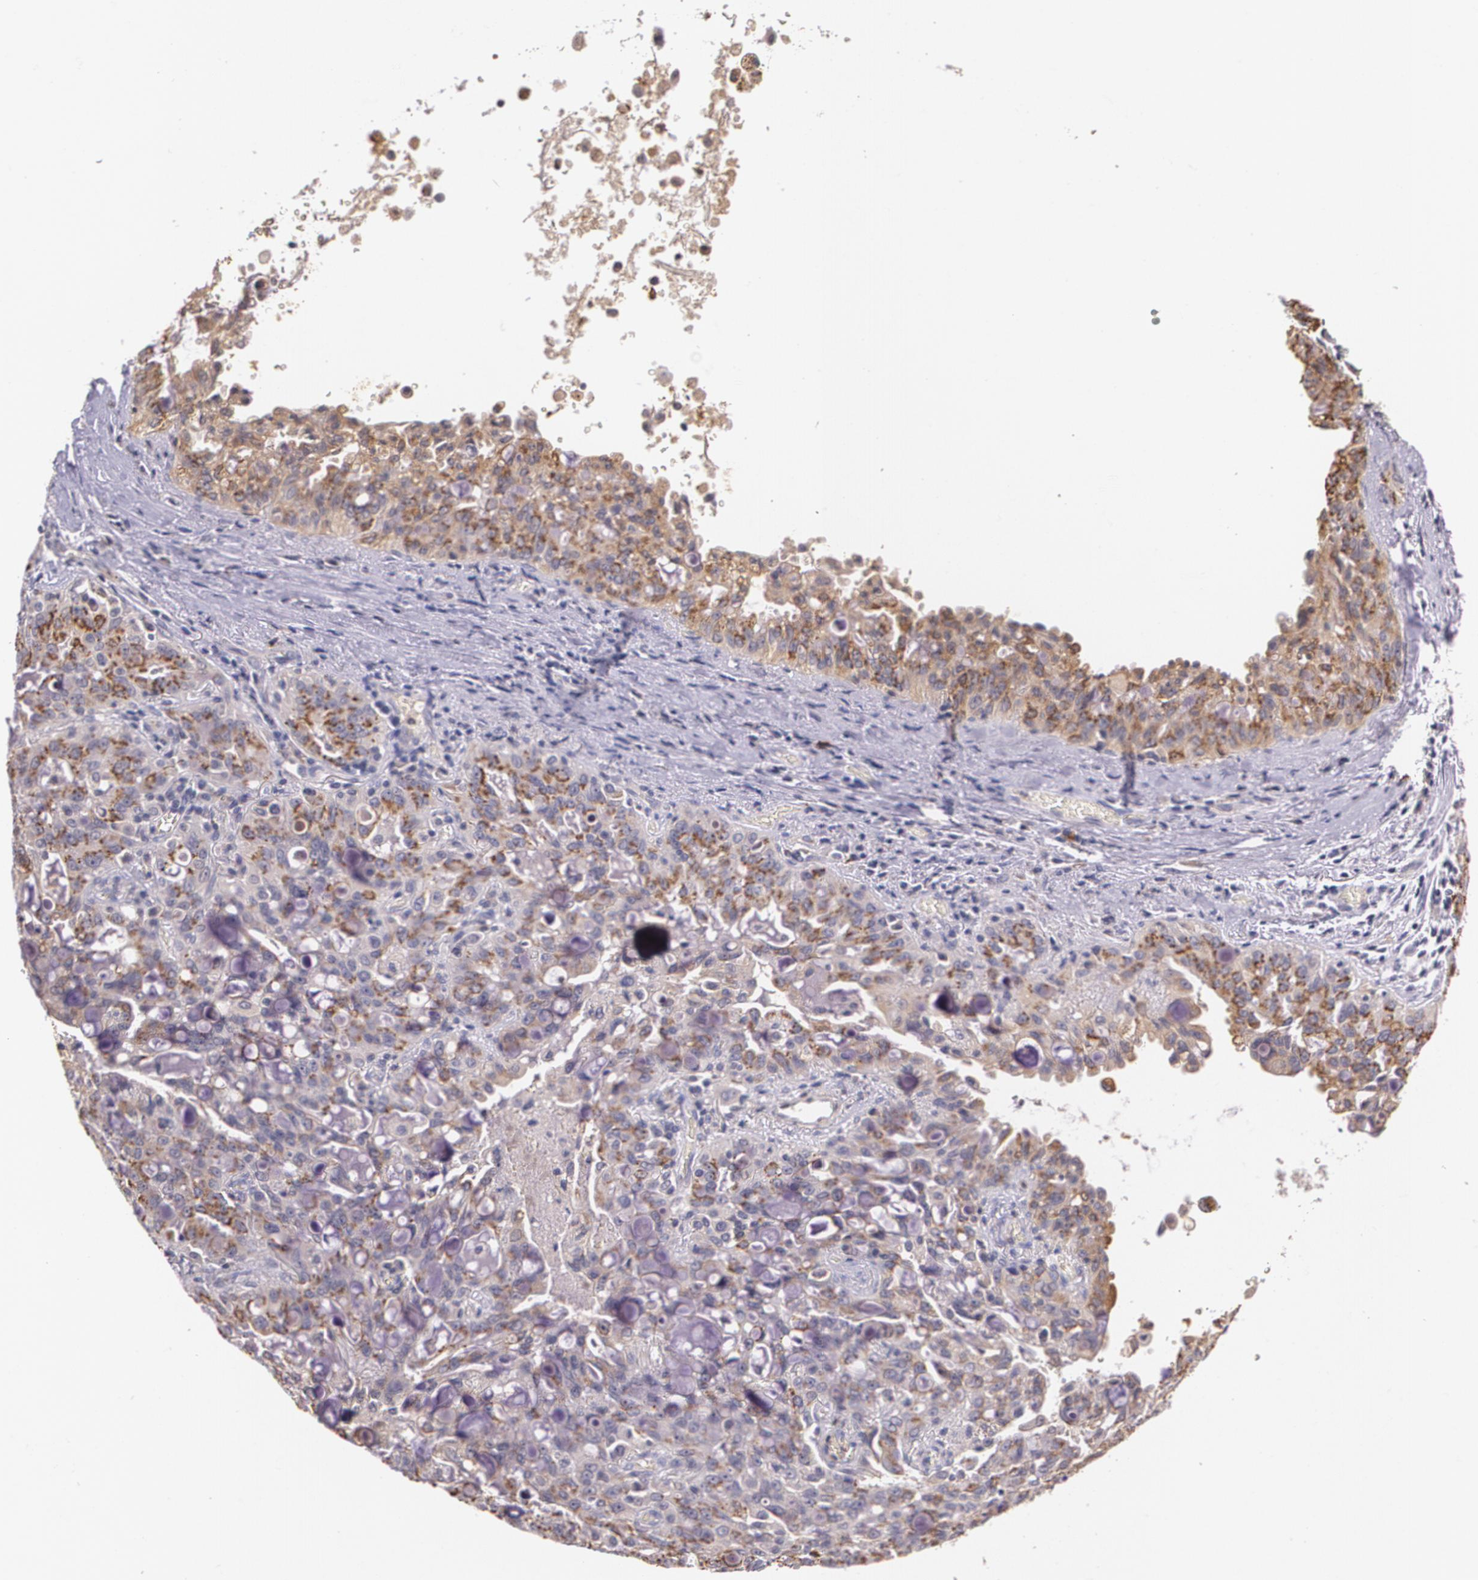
{"staining": {"intensity": "moderate", "quantity": ">75%", "location": "cytoplasmic/membranous"}, "tissue": "lung cancer", "cell_type": "Tumor cells", "image_type": "cancer", "snomed": [{"axis": "morphology", "description": "Adenocarcinoma, NOS"}, {"axis": "topography", "description": "Lung"}], "caption": "Adenocarcinoma (lung) tissue shows moderate cytoplasmic/membranous positivity in about >75% of tumor cells", "gene": "TM4SF1", "patient": {"sex": "female", "age": 44}}